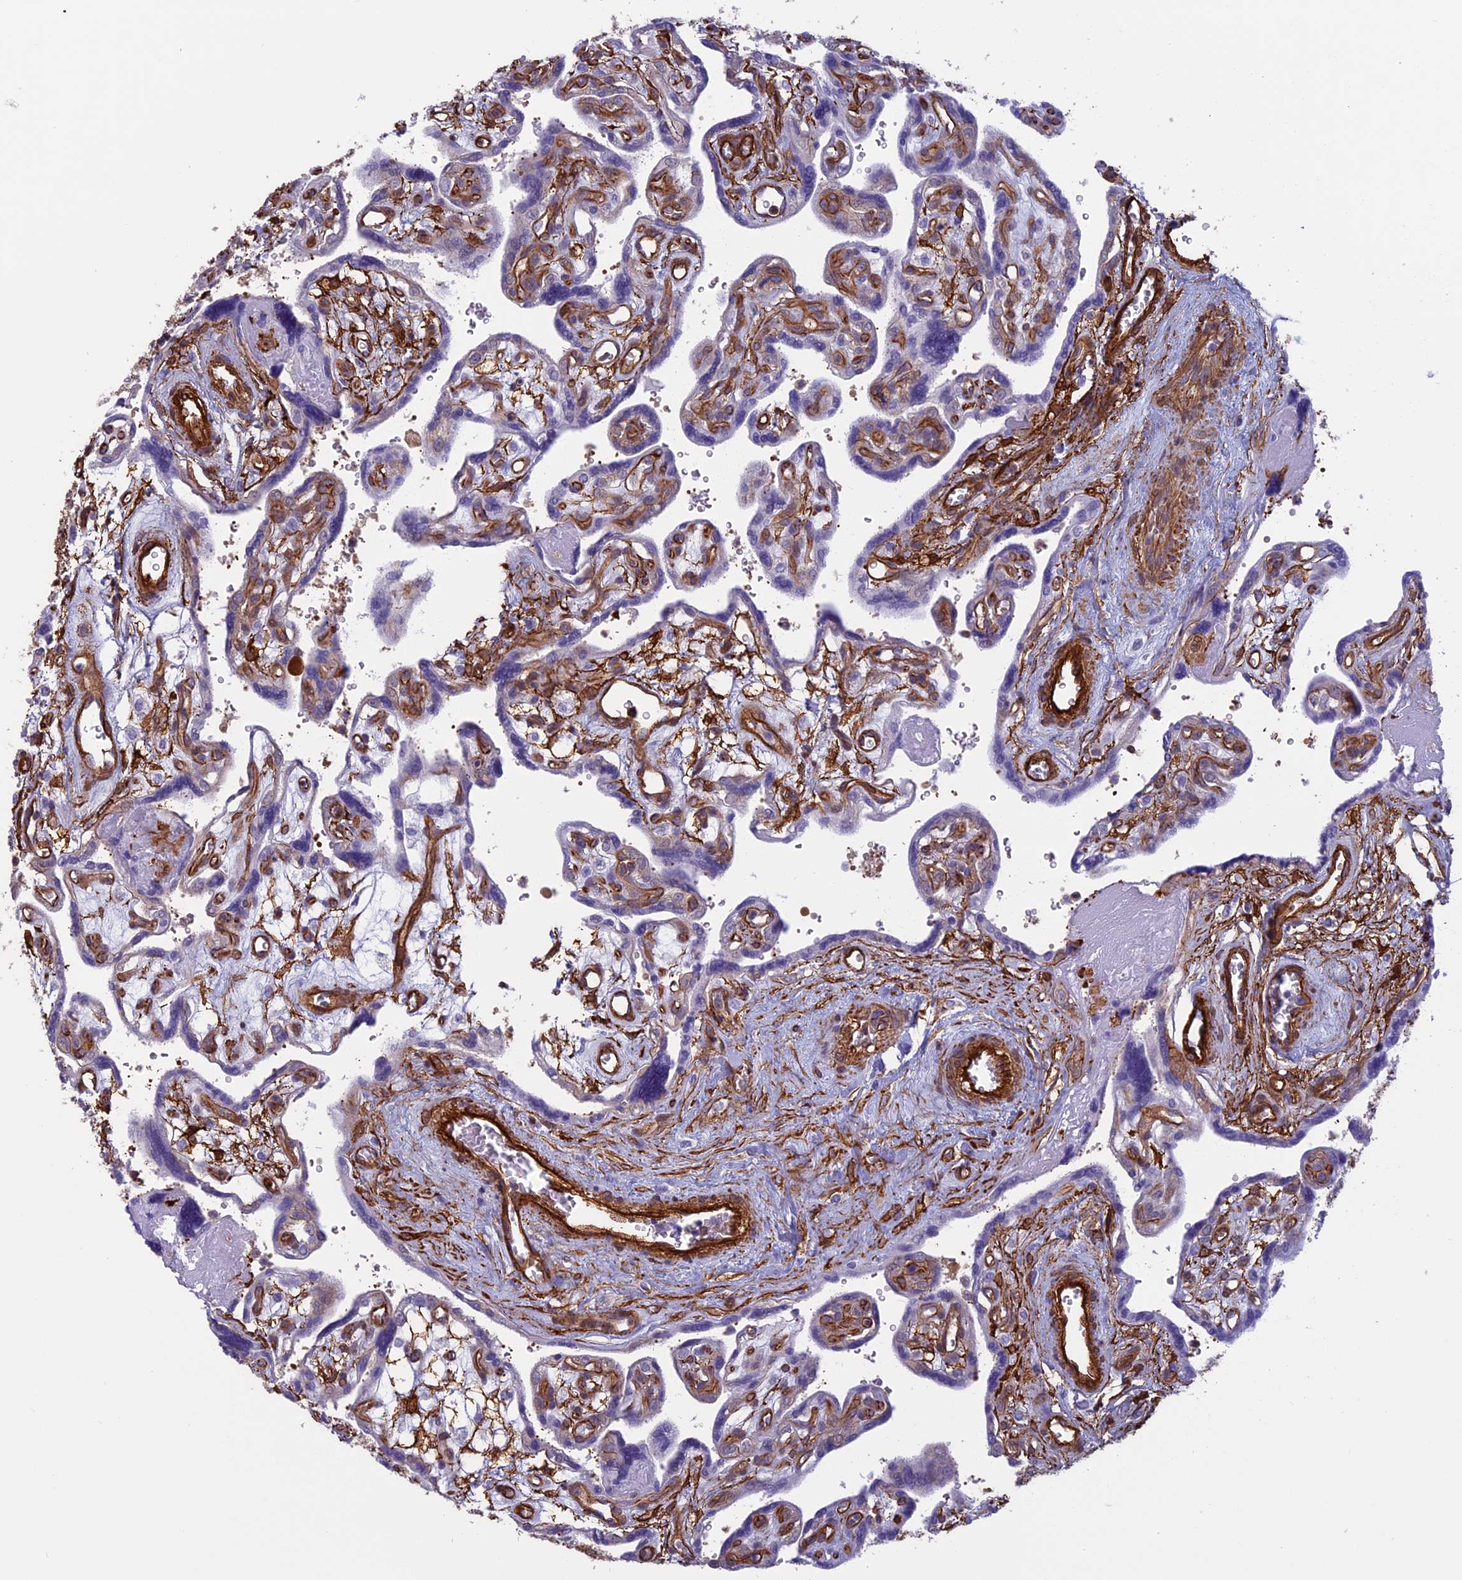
{"staining": {"intensity": "moderate", "quantity": "25%-75%", "location": "cytoplasmic/membranous"}, "tissue": "placenta", "cell_type": "Trophoblastic cells", "image_type": "normal", "snomed": [{"axis": "morphology", "description": "Normal tissue, NOS"}, {"axis": "topography", "description": "Placenta"}], "caption": "Trophoblastic cells display medium levels of moderate cytoplasmic/membranous positivity in about 25%-75% of cells in normal human placenta. (DAB IHC with brightfield microscopy, high magnification).", "gene": "ANGPTL2", "patient": {"sex": "female", "age": 39}}